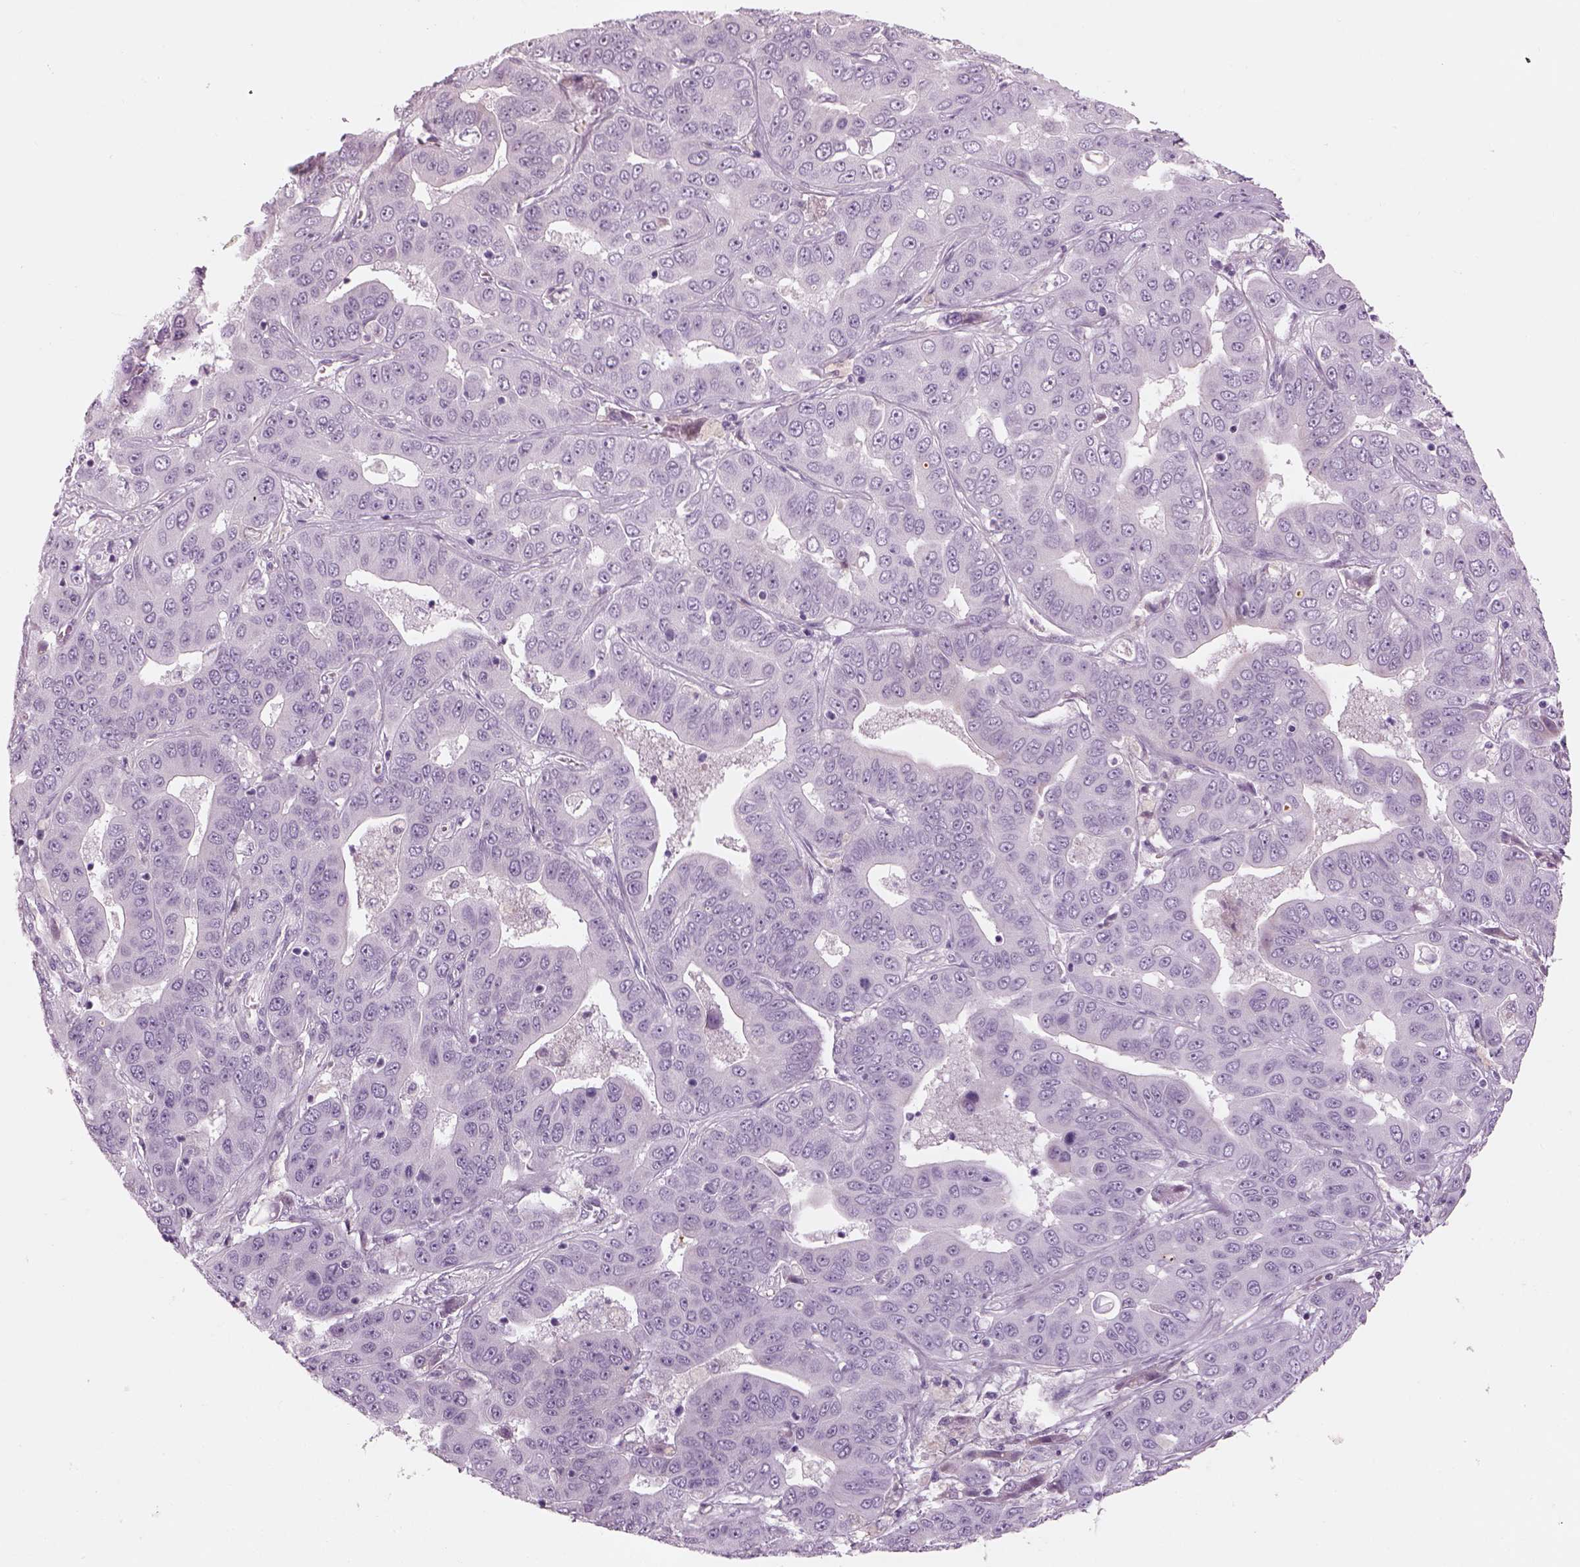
{"staining": {"intensity": "negative", "quantity": "none", "location": "none"}, "tissue": "liver cancer", "cell_type": "Tumor cells", "image_type": "cancer", "snomed": [{"axis": "morphology", "description": "Cholangiocarcinoma"}, {"axis": "topography", "description": "Liver"}], "caption": "IHC photomicrograph of human cholangiocarcinoma (liver) stained for a protein (brown), which shows no staining in tumor cells. (DAB (3,3'-diaminobenzidine) immunohistochemistry, high magnification).", "gene": "PABPC1L2B", "patient": {"sex": "female", "age": 52}}